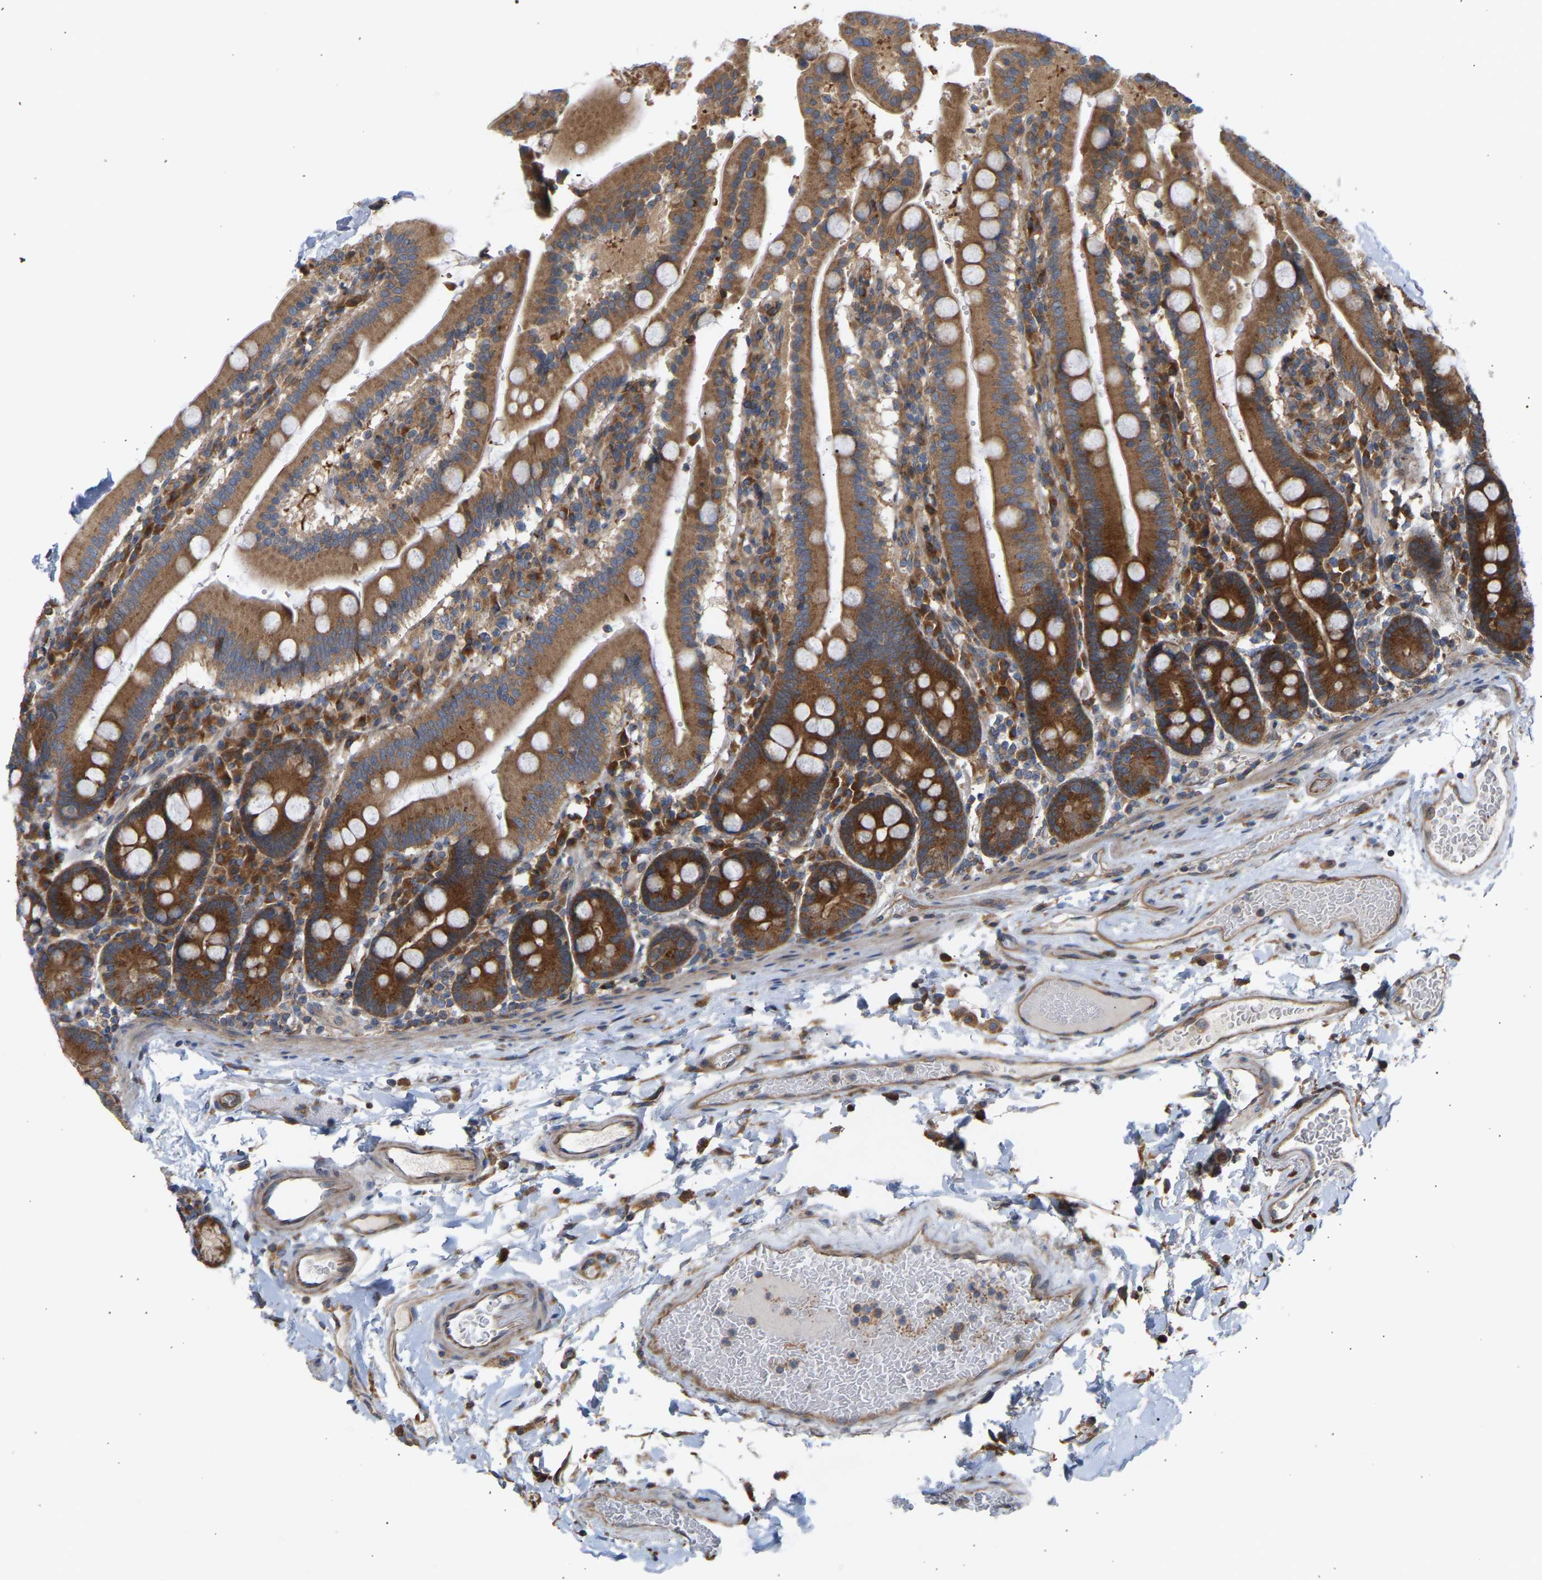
{"staining": {"intensity": "strong", "quantity": ">75%", "location": "cytoplasmic/membranous"}, "tissue": "duodenum", "cell_type": "Glandular cells", "image_type": "normal", "snomed": [{"axis": "morphology", "description": "Normal tissue, NOS"}, {"axis": "topography", "description": "Small intestine, NOS"}], "caption": "Immunohistochemical staining of benign duodenum exhibits >75% levels of strong cytoplasmic/membranous protein expression in about >75% of glandular cells.", "gene": "GCN1", "patient": {"sex": "female", "age": 71}}